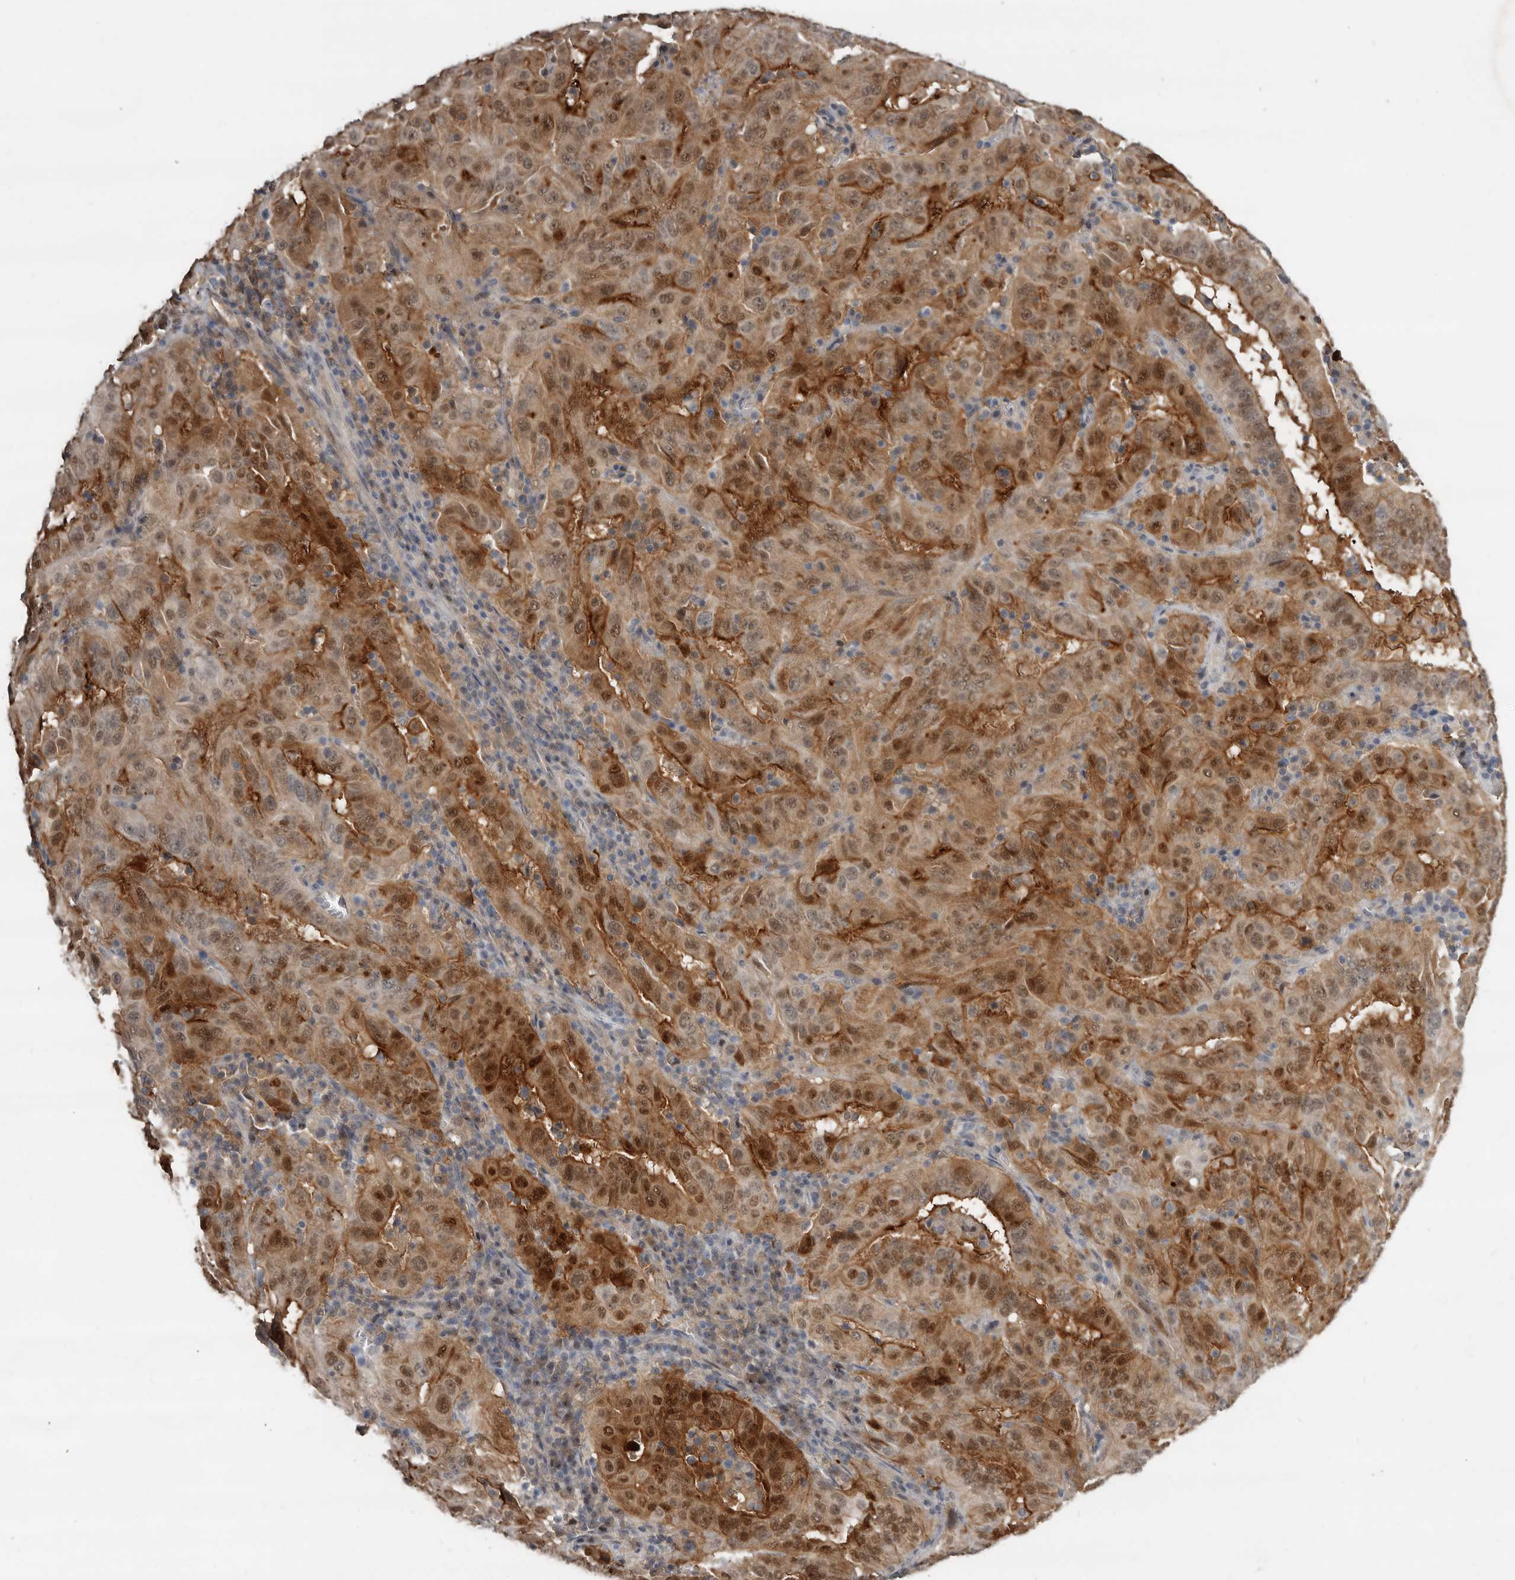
{"staining": {"intensity": "moderate", "quantity": ">75%", "location": "cytoplasmic/membranous,nuclear"}, "tissue": "pancreatic cancer", "cell_type": "Tumor cells", "image_type": "cancer", "snomed": [{"axis": "morphology", "description": "Adenocarcinoma, NOS"}, {"axis": "topography", "description": "Pancreas"}], "caption": "Pancreatic adenocarcinoma stained with a protein marker demonstrates moderate staining in tumor cells.", "gene": "RBKS", "patient": {"sex": "male", "age": 63}}